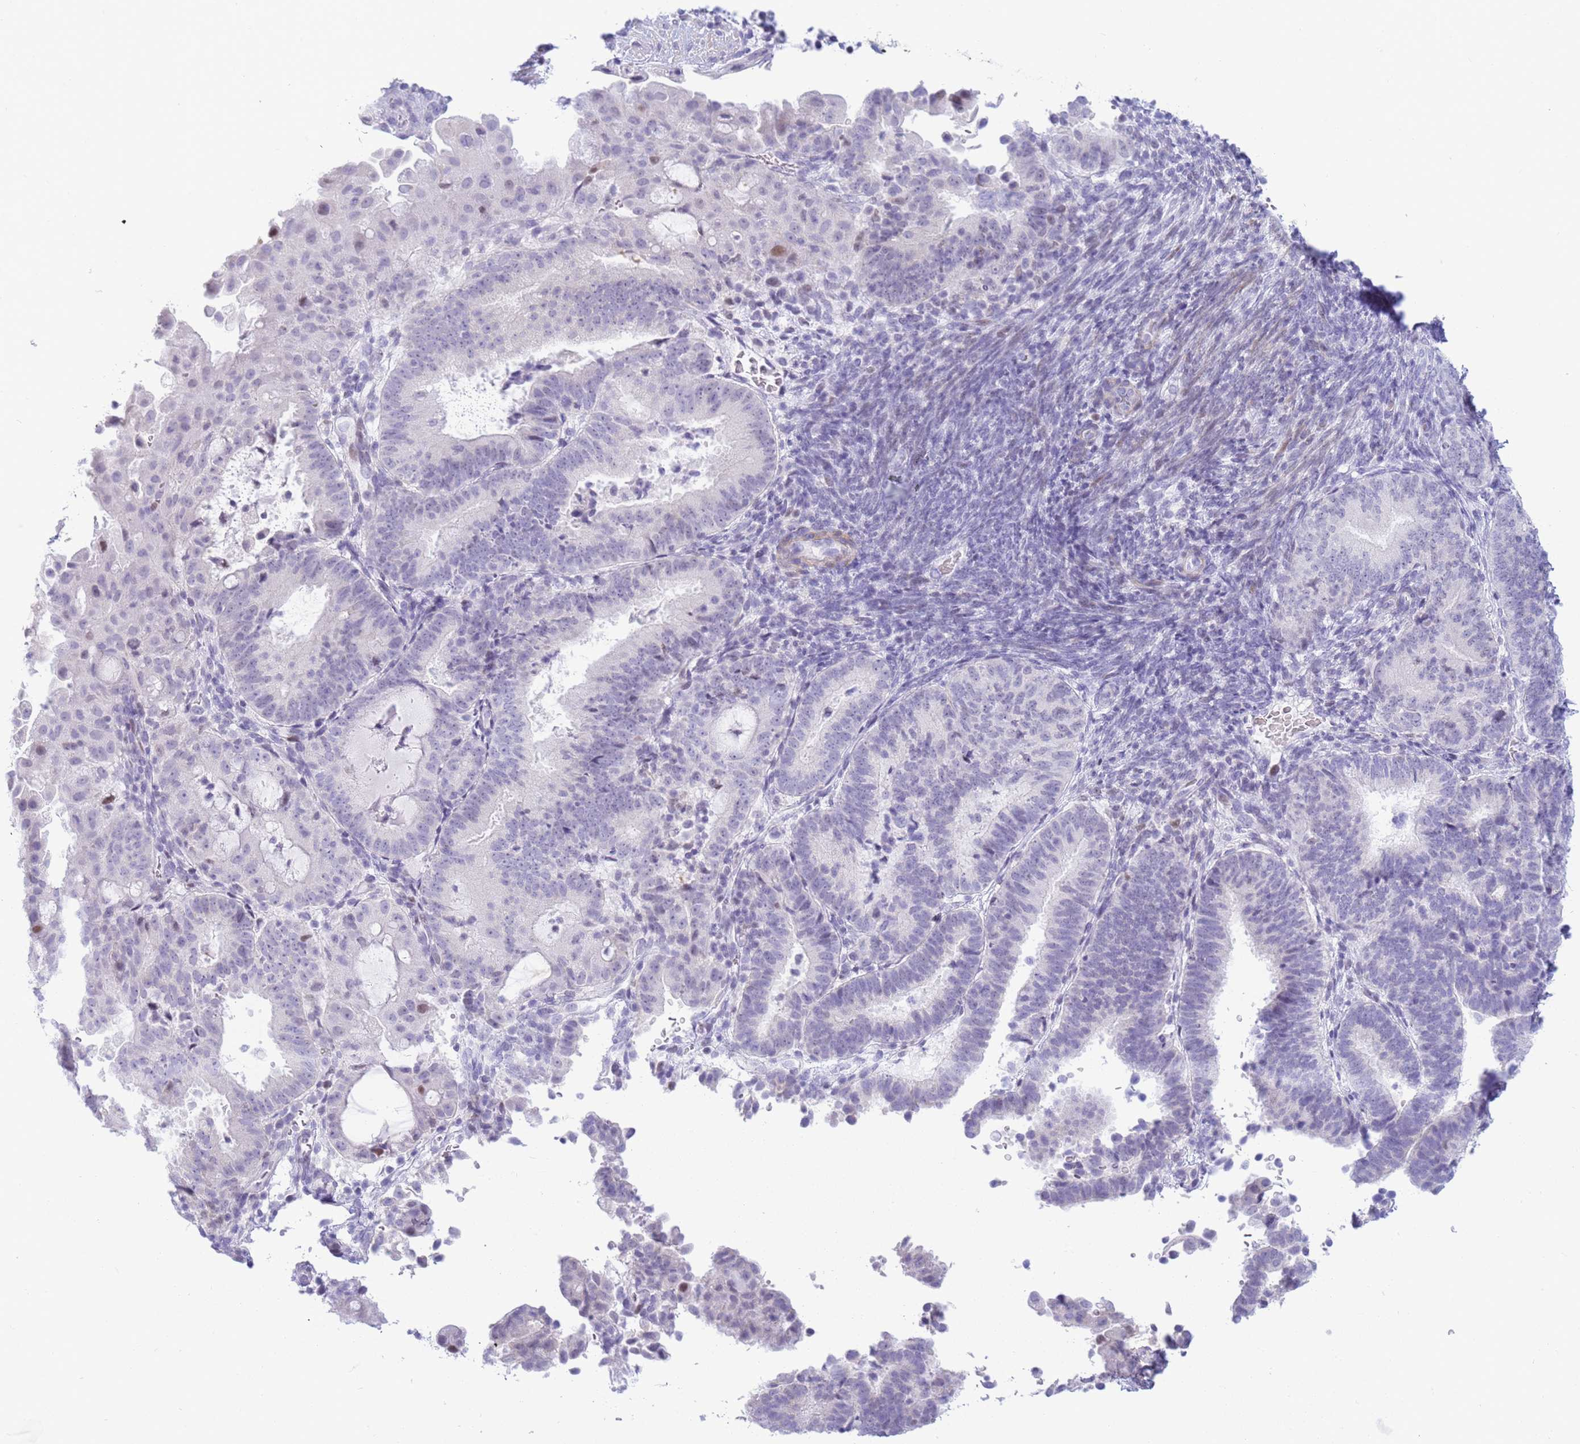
{"staining": {"intensity": "negative", "quantity": "none", "location": "none"}, "tissue": "endometrial cancer", "cell_type": "Tumor cells", "image_type": "cancer", "snomed": [{"axis": "morphology", "description": "Adenocarcinoma, NOS"}, {"axis": "topography", "description": "Endometrium"}], "caption": "Immunohistochemistry (IHC) image of neoplastic tissue: human adenocarcinoma (endometrial) stained with DAB exhibits no significant protein expression in tumor cells.", "gene": "SNX20", "patient": {"sex": "female", "age": 70}}